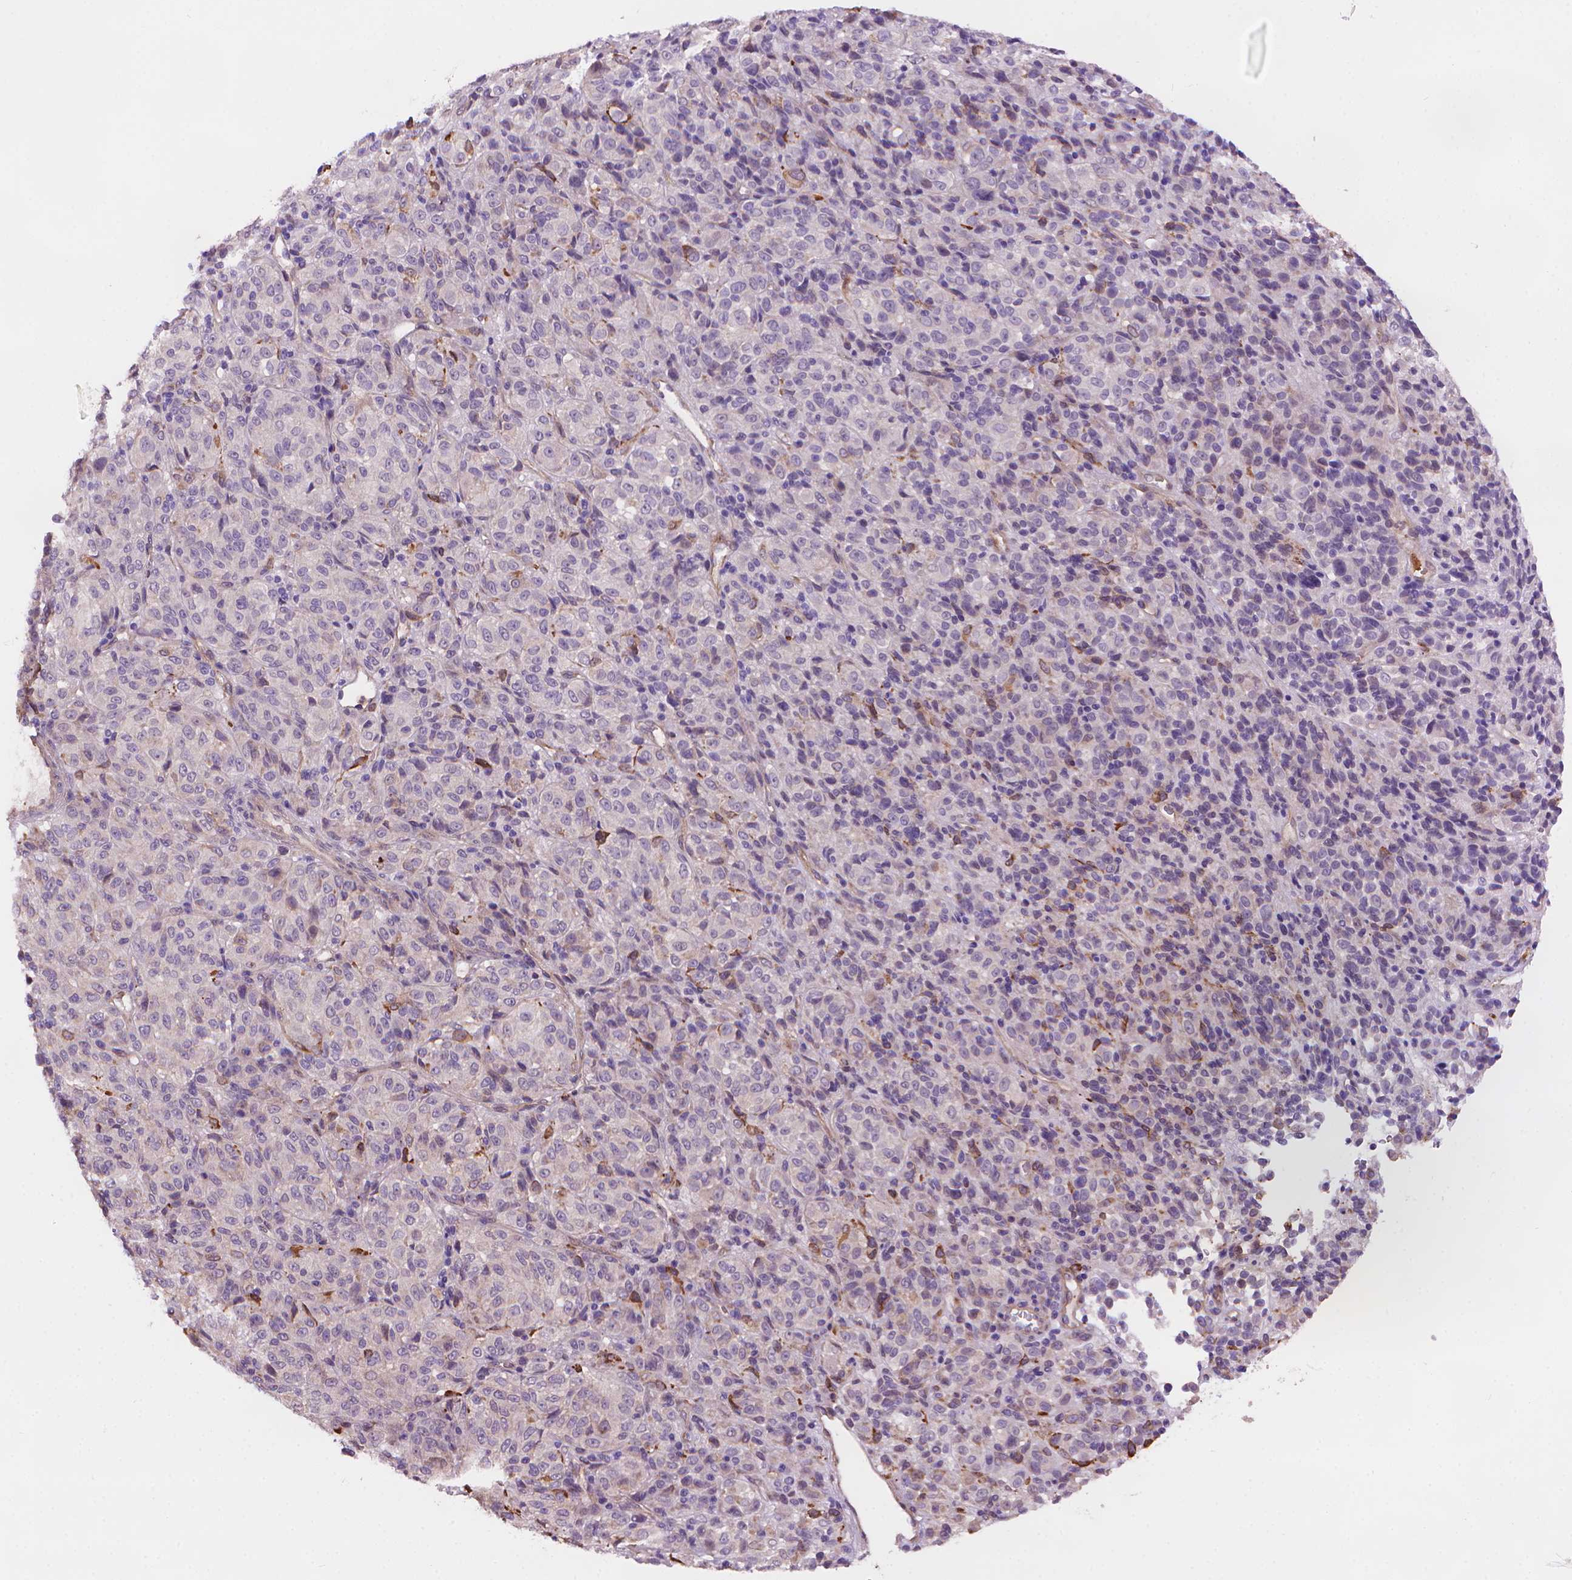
{"staining": {"intensity": "negative", "quantity": "none", "location": "none"}, "tissue": "melanoma", "cell_type": "Tumor cells", "image_type": "cancer", "snomed": [{"axis": "morphology", "description": "Malignant melanoma, Metastatic site"}, {"axis": "topography", "description": "Brain"}], "caption": "IHC histopathology image of neoplastic tissue: human malignant melanoma (metastatic site) stained with DAB (3,3'-diaminobenzidine) displays no significant protein positivity in tumor cells. (DAB (3,3'-diaminobenzidine) immunohistochemistry visualized using brightfield microscopy, high magnification).", "gene": "AMMECR1", "patient": {"sex": "female", "age": 56}}